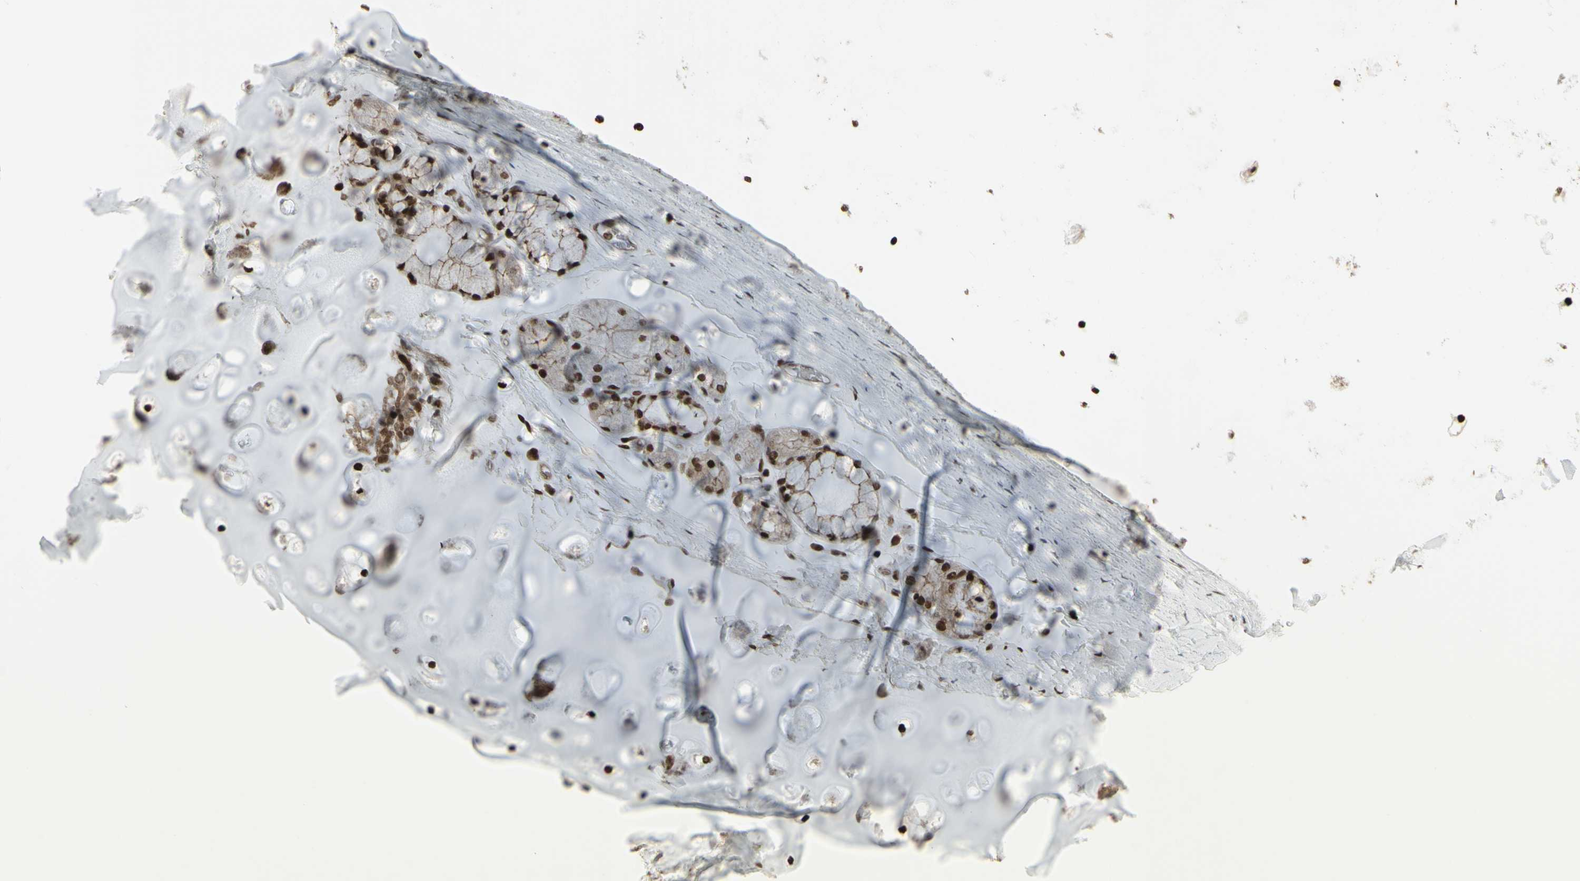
{"staining": {"intensity": "moderate", "quantity": ">75%", "location": "nuclear"}, "tissue": "adipose tissue", "cell_type": "Adipocytes", "image_type": "normal", "snomed": [{"axis": "morphology", "description": "Normal tissue, NOS"}, {"axis": "topography", "description": "Bronchus"}], "caption": "Adipose tissue stained with DAB (3,3'-diaminobenzidine) immunohistochemistry reveals medium levels of moderate nuclear expression in about >75% of adipocytes.", "gene": "CBX1", "patient": {"sex": "female", "age": 73}}